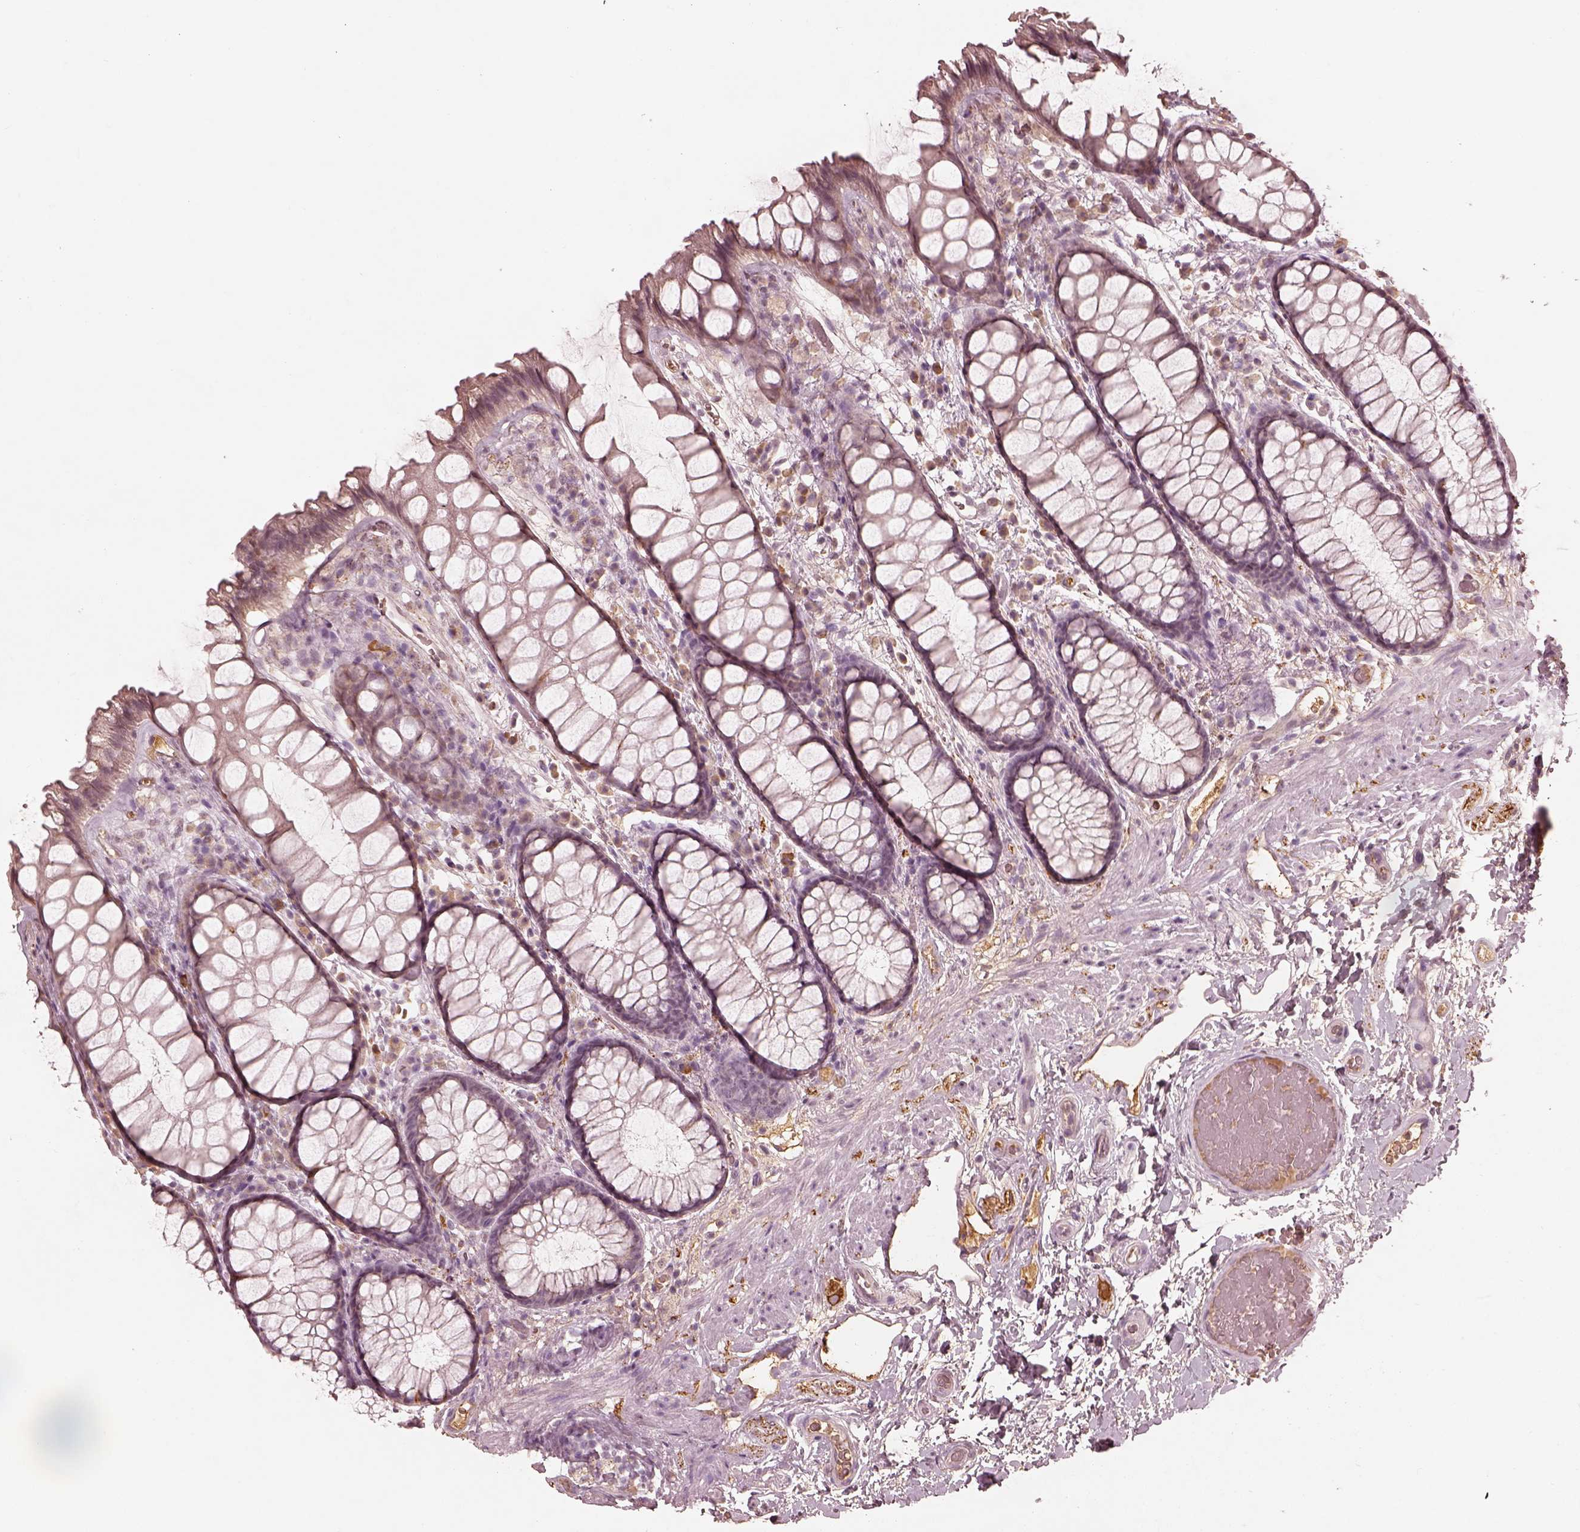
{"staining": {"intensity": "negative", "quantity": "none", "location": "none"}, "tissue": "rectum", "cell_type": "Glandular cells", "image_type": "normal", "snomed": [{"axis": "morphology", "description": "Normal tissue, NOS"}, {"axis": "topography", "description": "Rectum"}], "caption": "Immunohistochemical staining of normal human rectum displays no significant positivity in glandular cells. Nuclei are stained in blue.", "gene": "CALR3", "patient": {"sex": "female", "age": 62}}